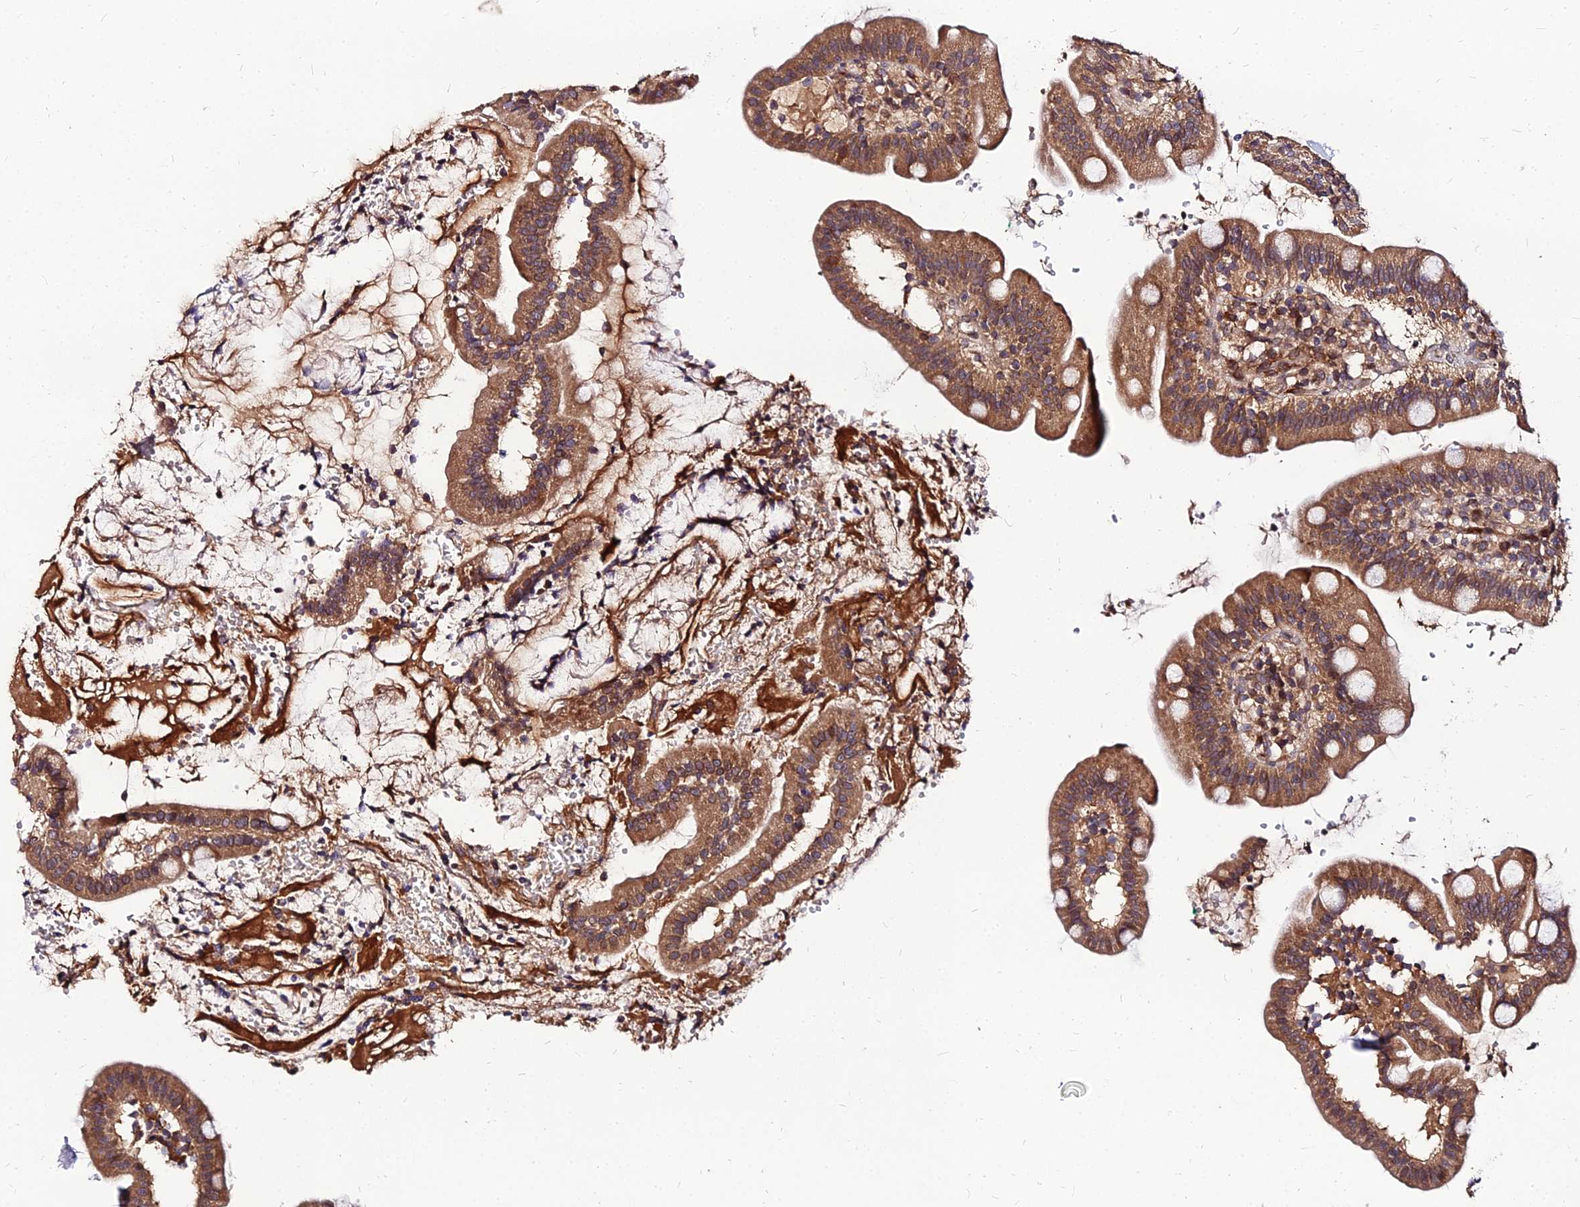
{"staining": {"intensity": "strong", "quantity": ">75%", "location": "cytoplasmic/membranous"}, "tissue": "duodenum", "cell_type": "Glandular cells", "image_type": "normal", "snomed": [{"axis": "morphology", "description": "Normal tissue, NOS"}, {"axis": "topography", "description": "Duodenum"}], "caption": "A brown stain shows strong cytoplasmic/membranous positivity of a protein in glandular cells of normal human duodenum.", "gene": "PDE4D", "patient": {"sex": "female", "age": 67}}